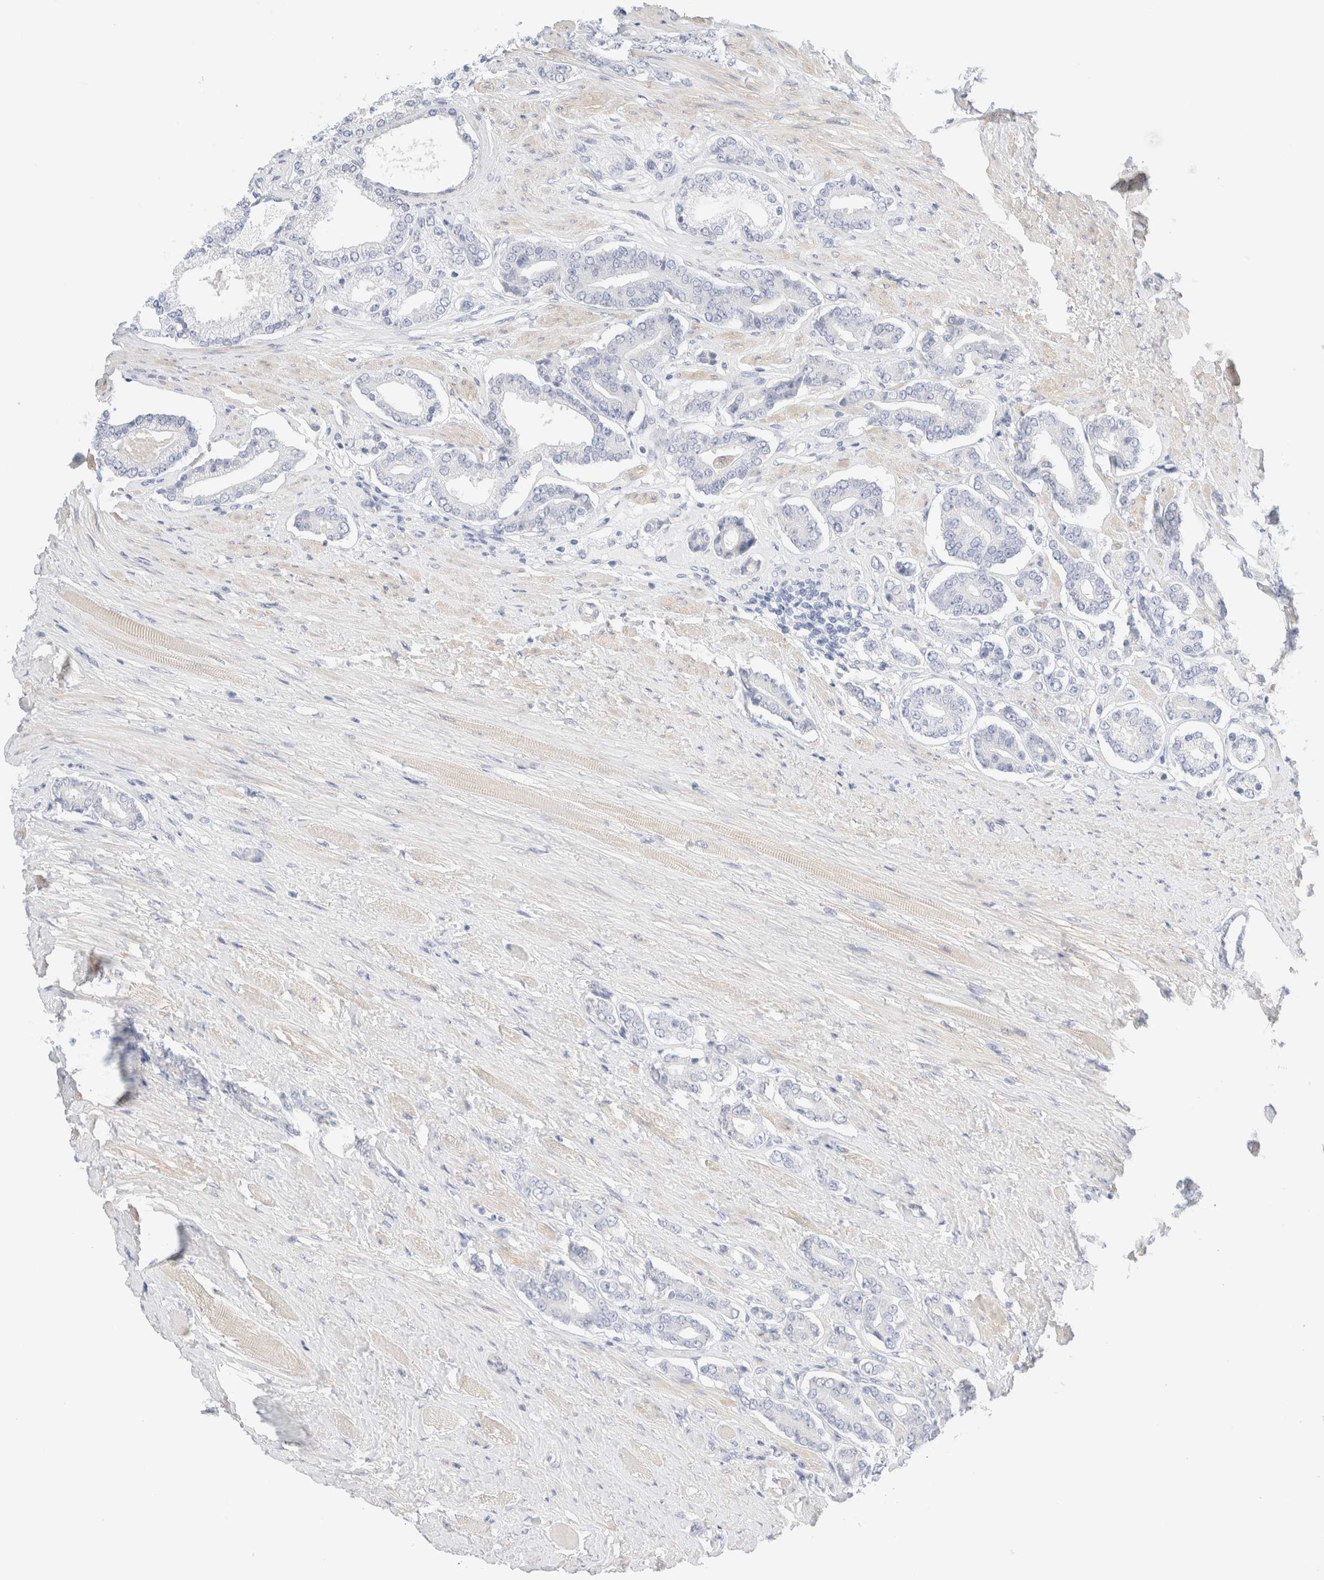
{"staining": {"intensity": "negative", "quantity": "none", "location": "none"}, "tissue": "prostate cancer", "cell_type": "Tumor cells", "image_type": "cancer", "snomed": [{"axis": "morphology", "description": "Adenocarcinoma, High grade"}, {"axis": "topography", "description": "Prostate"}], "caption": "Immunohistochemistry (IHC) photomicrograph of neoplastic tissue: adenocarcinoma (high-grade) (prostate) stained with DAB demonstrates no significant protein expression in tumor cells.", "gene": "DPYS", "patient": {"sex": "male", "age": 71}}